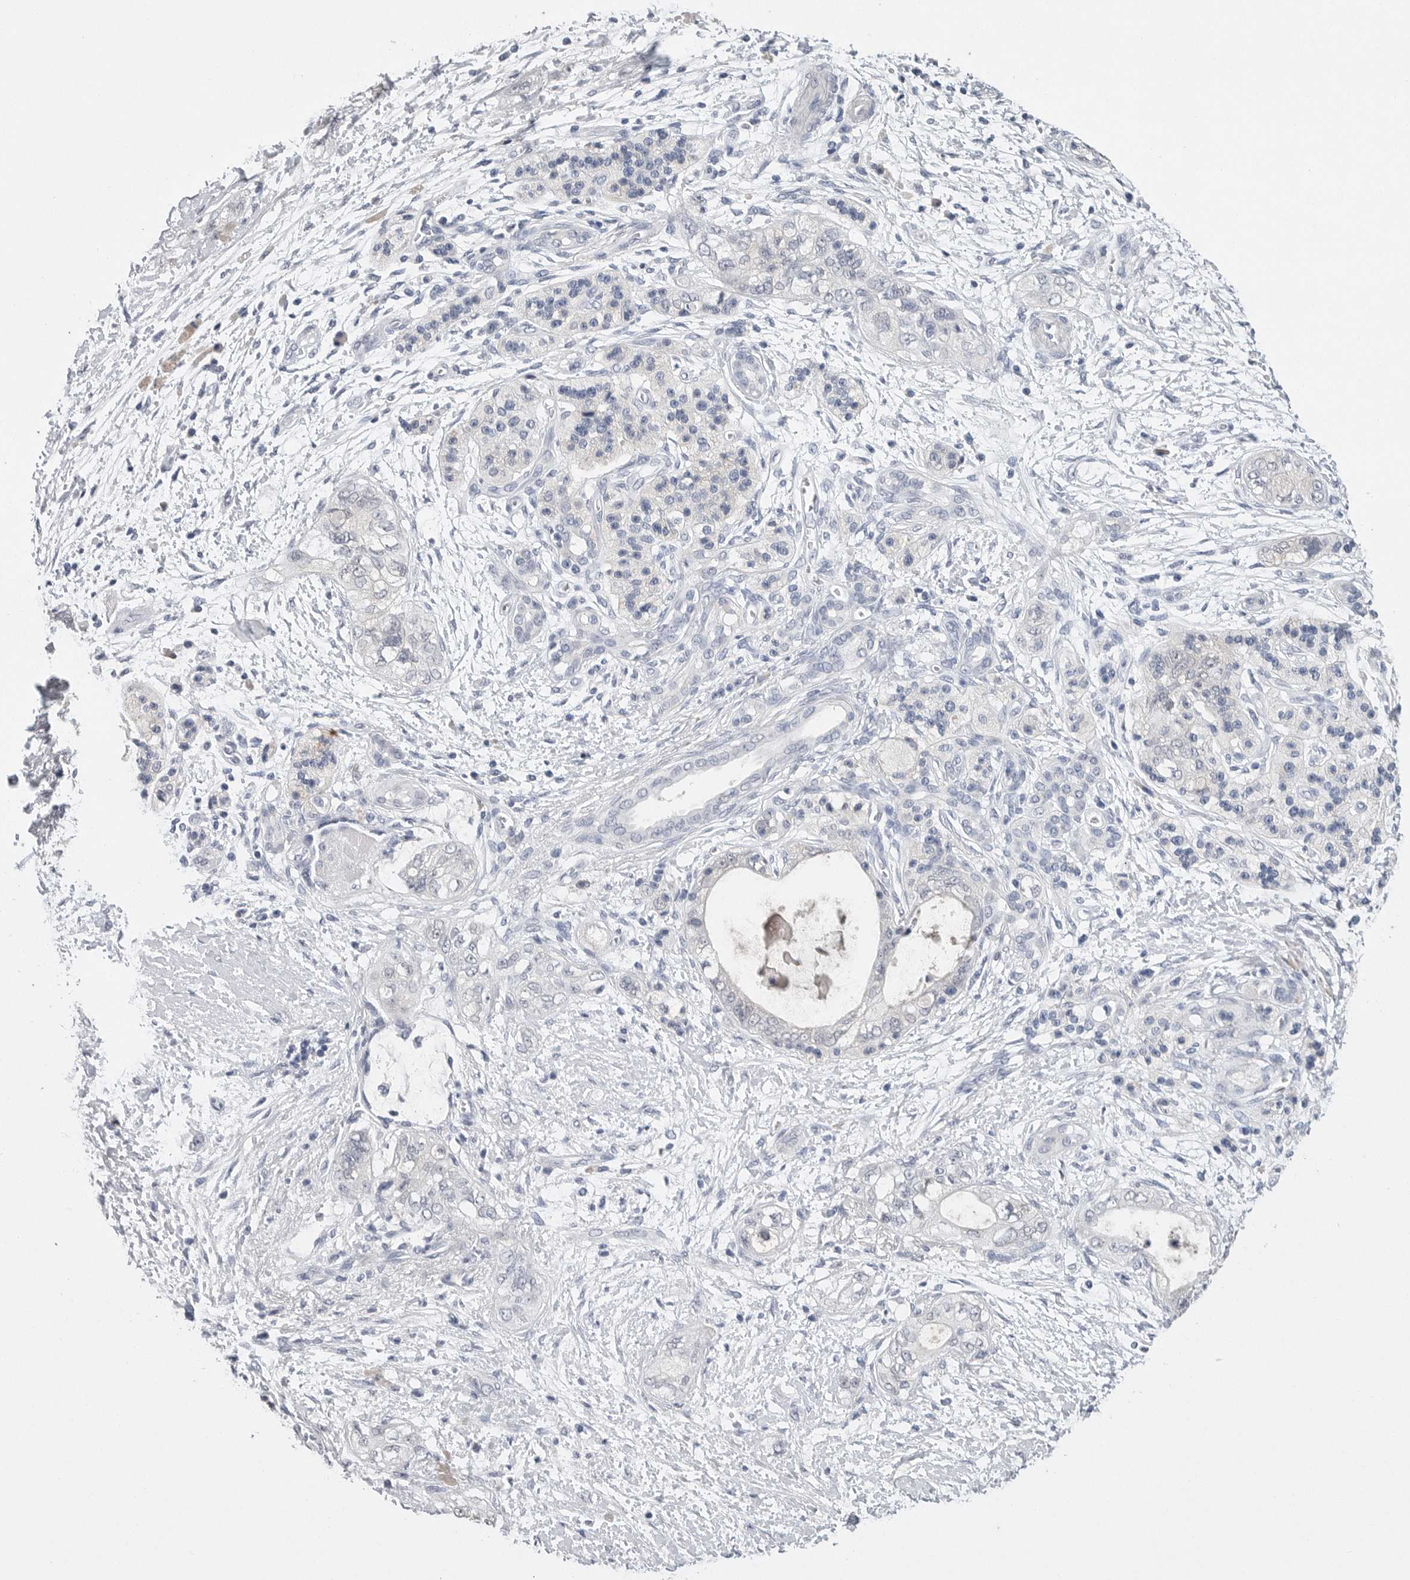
{"staining": {"intensity": "negative", "quantity": "none", "location": "none"}, "tissue": "pancreatic cancer", "cell_type": "Tumor cells", "image_type": "cancer", "snomed": [{"axis": "morphology", "description": "Adenocarcinoma, NOS"}, {"axis": "topography", "description": "Pancreas"}], "caption": "Immunohistochemistry photomicrograph of neoplastic tissue: human pancreatic cancer stained with DAB (3,3'-diaminobenzidine) shows no significant protein positivity in tumor cells. The staining is performed using DAB brown chromogen with nuclei counter-stained in using hematoxylin.", "gene": "FABP6", "patient": {"sex": "male", "age": 70}}